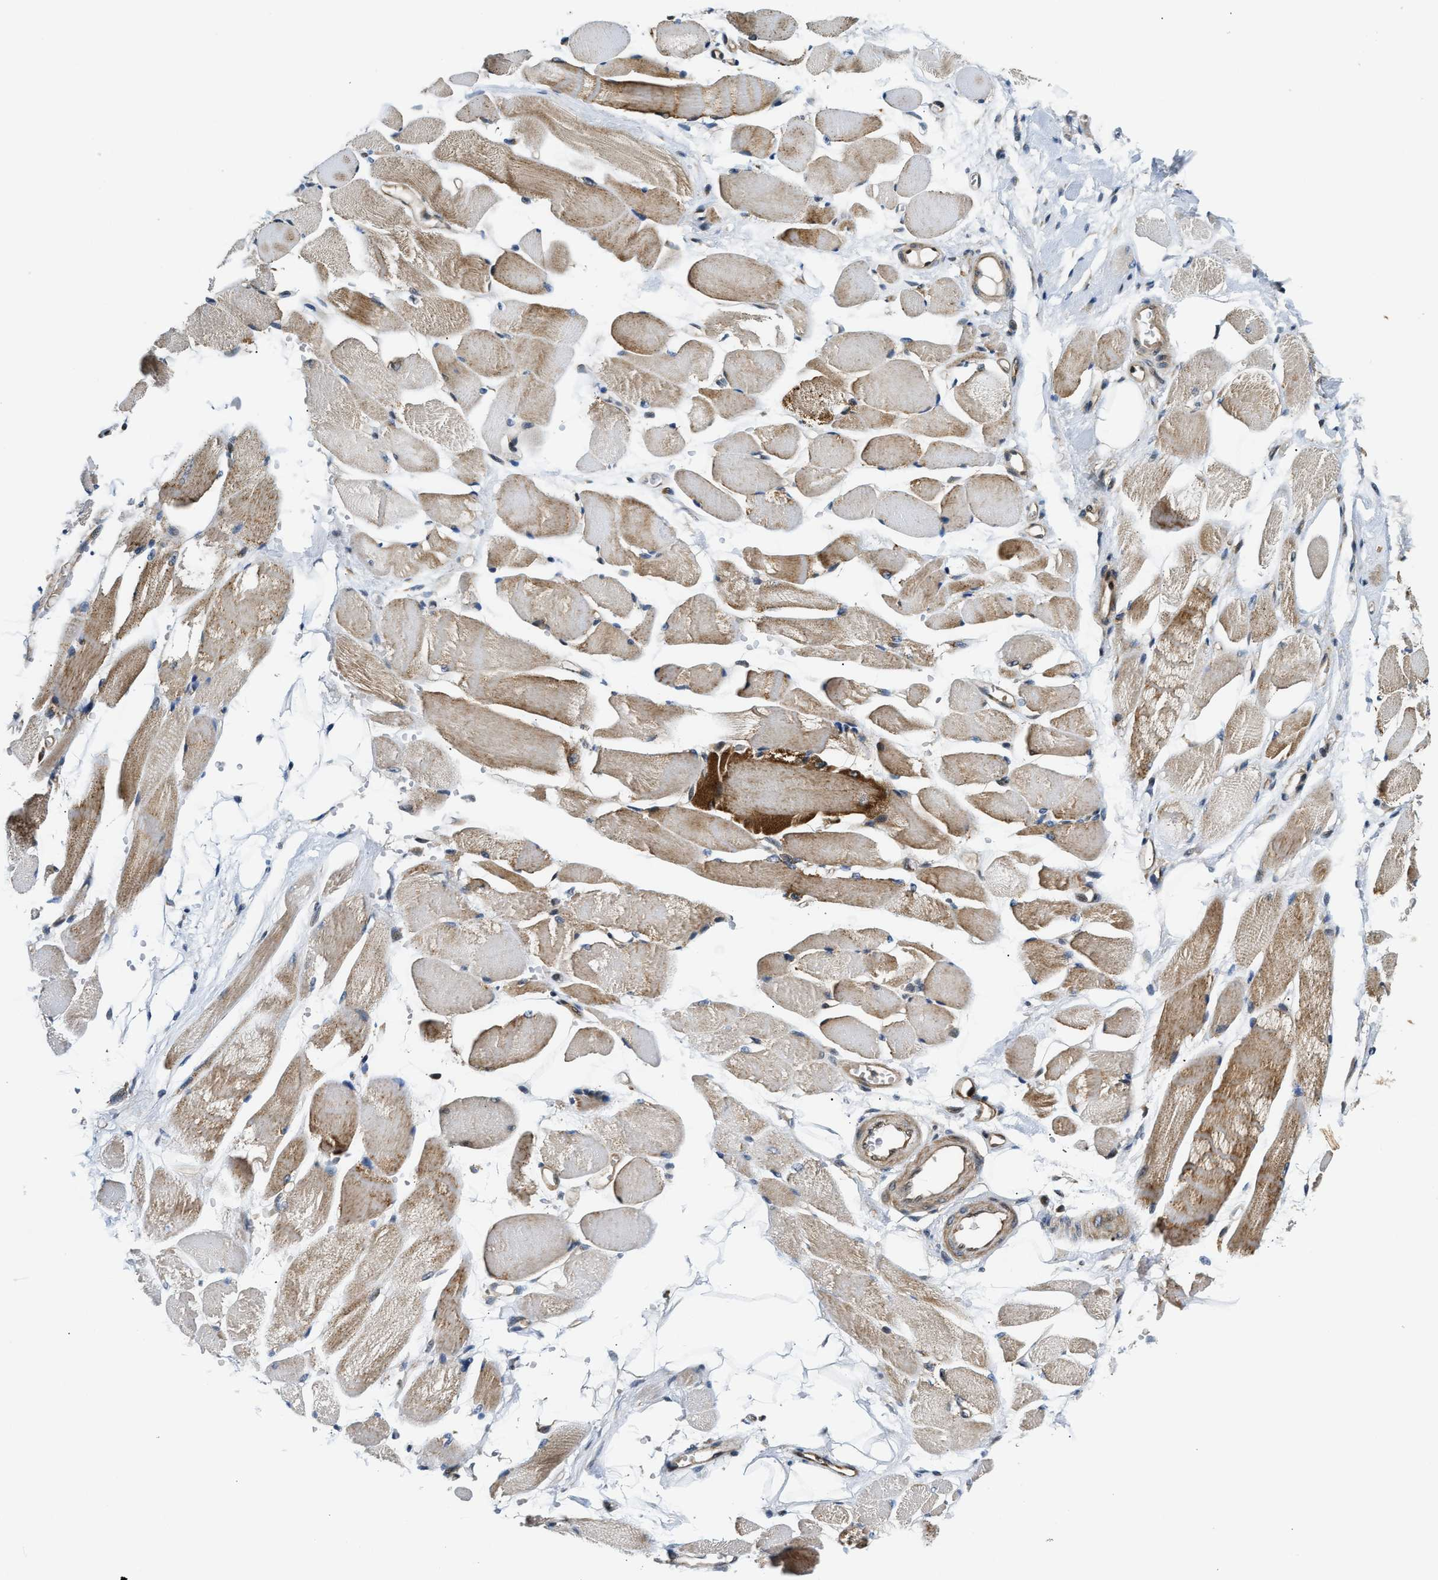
{"staining": {"intensity": "moderate", "quantity": "25%-75%", "location": "cytoplasmic/membranous"}, "tissue": "skeletal muscle", "cell_type": "Myocytes", "image_type": "normal", "snomed": [{"axis": "morphology", "description": "Normal tissue, NOS"}, {"axis": "topography", "description": "Skeletal muscle"}, {"axis": "topography", "description": "Peripheral nerve tissue"}], "caption": "Immunohistochemical staining of benign skeletal muscle exhibits moderate cytoplasmic/membranous protein staining in about 25%-75% of myocytes.", "gene": "PNPLA8", "patient": {"sex": "female", "age": 84}}